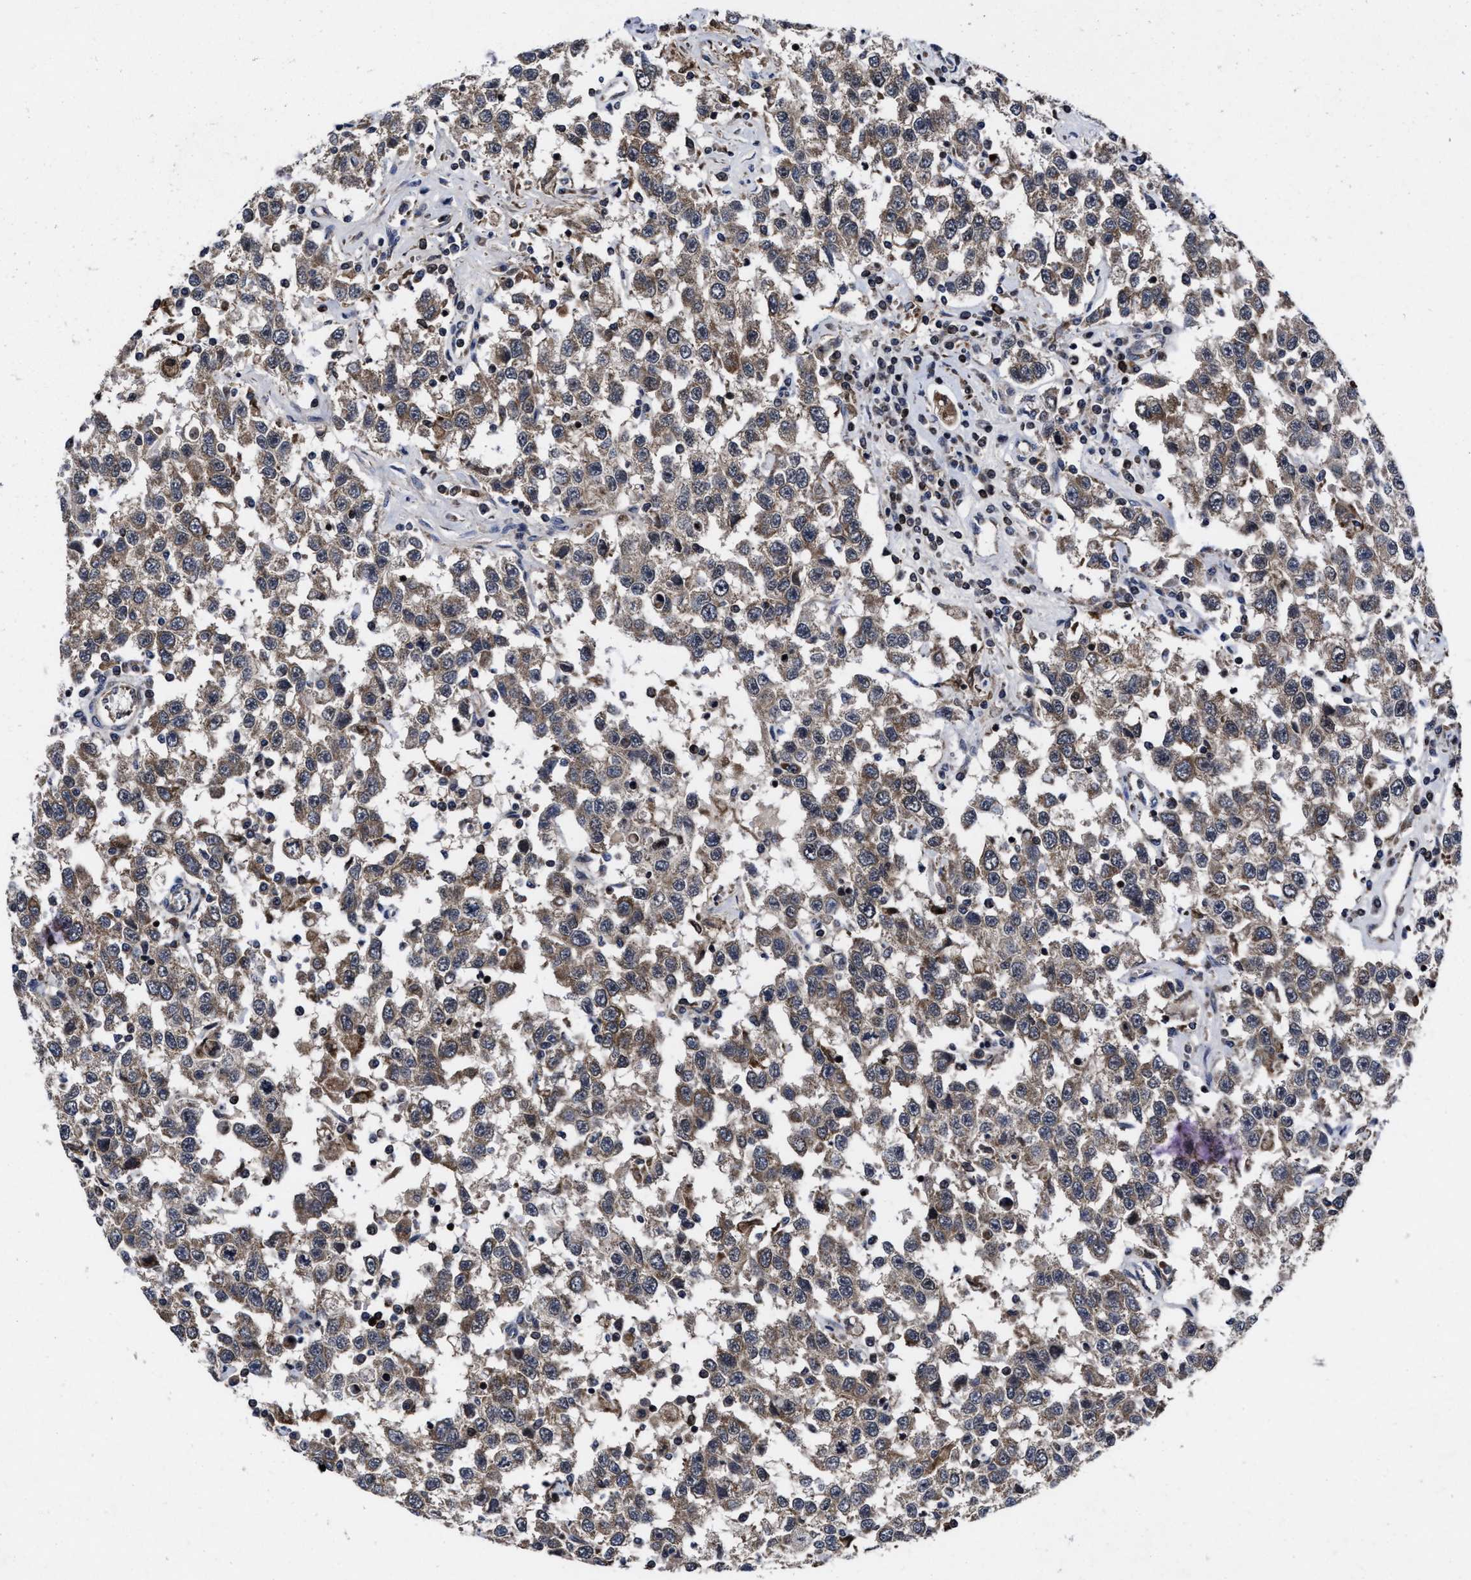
{"staining": {"intensity": "weak", "quantity": ">75%", "location": "cytoplasmic/membranous"}, "tissue": "testis cancer", "cell_type": "Tumor cells", "image_type": "cancer", "snomed": [{"axis": "morphology", "description": "Seminoma, NOS"}, {"axis": "topography", "description": "Testis"}], "caption": "Tumor cells reveal weak cytoplasmic/membranous expression in approximately >75% of cells in testis cancer (seminoma).", "gene": "MRPL50", "patient": {"sex": "male", "age": 41}}